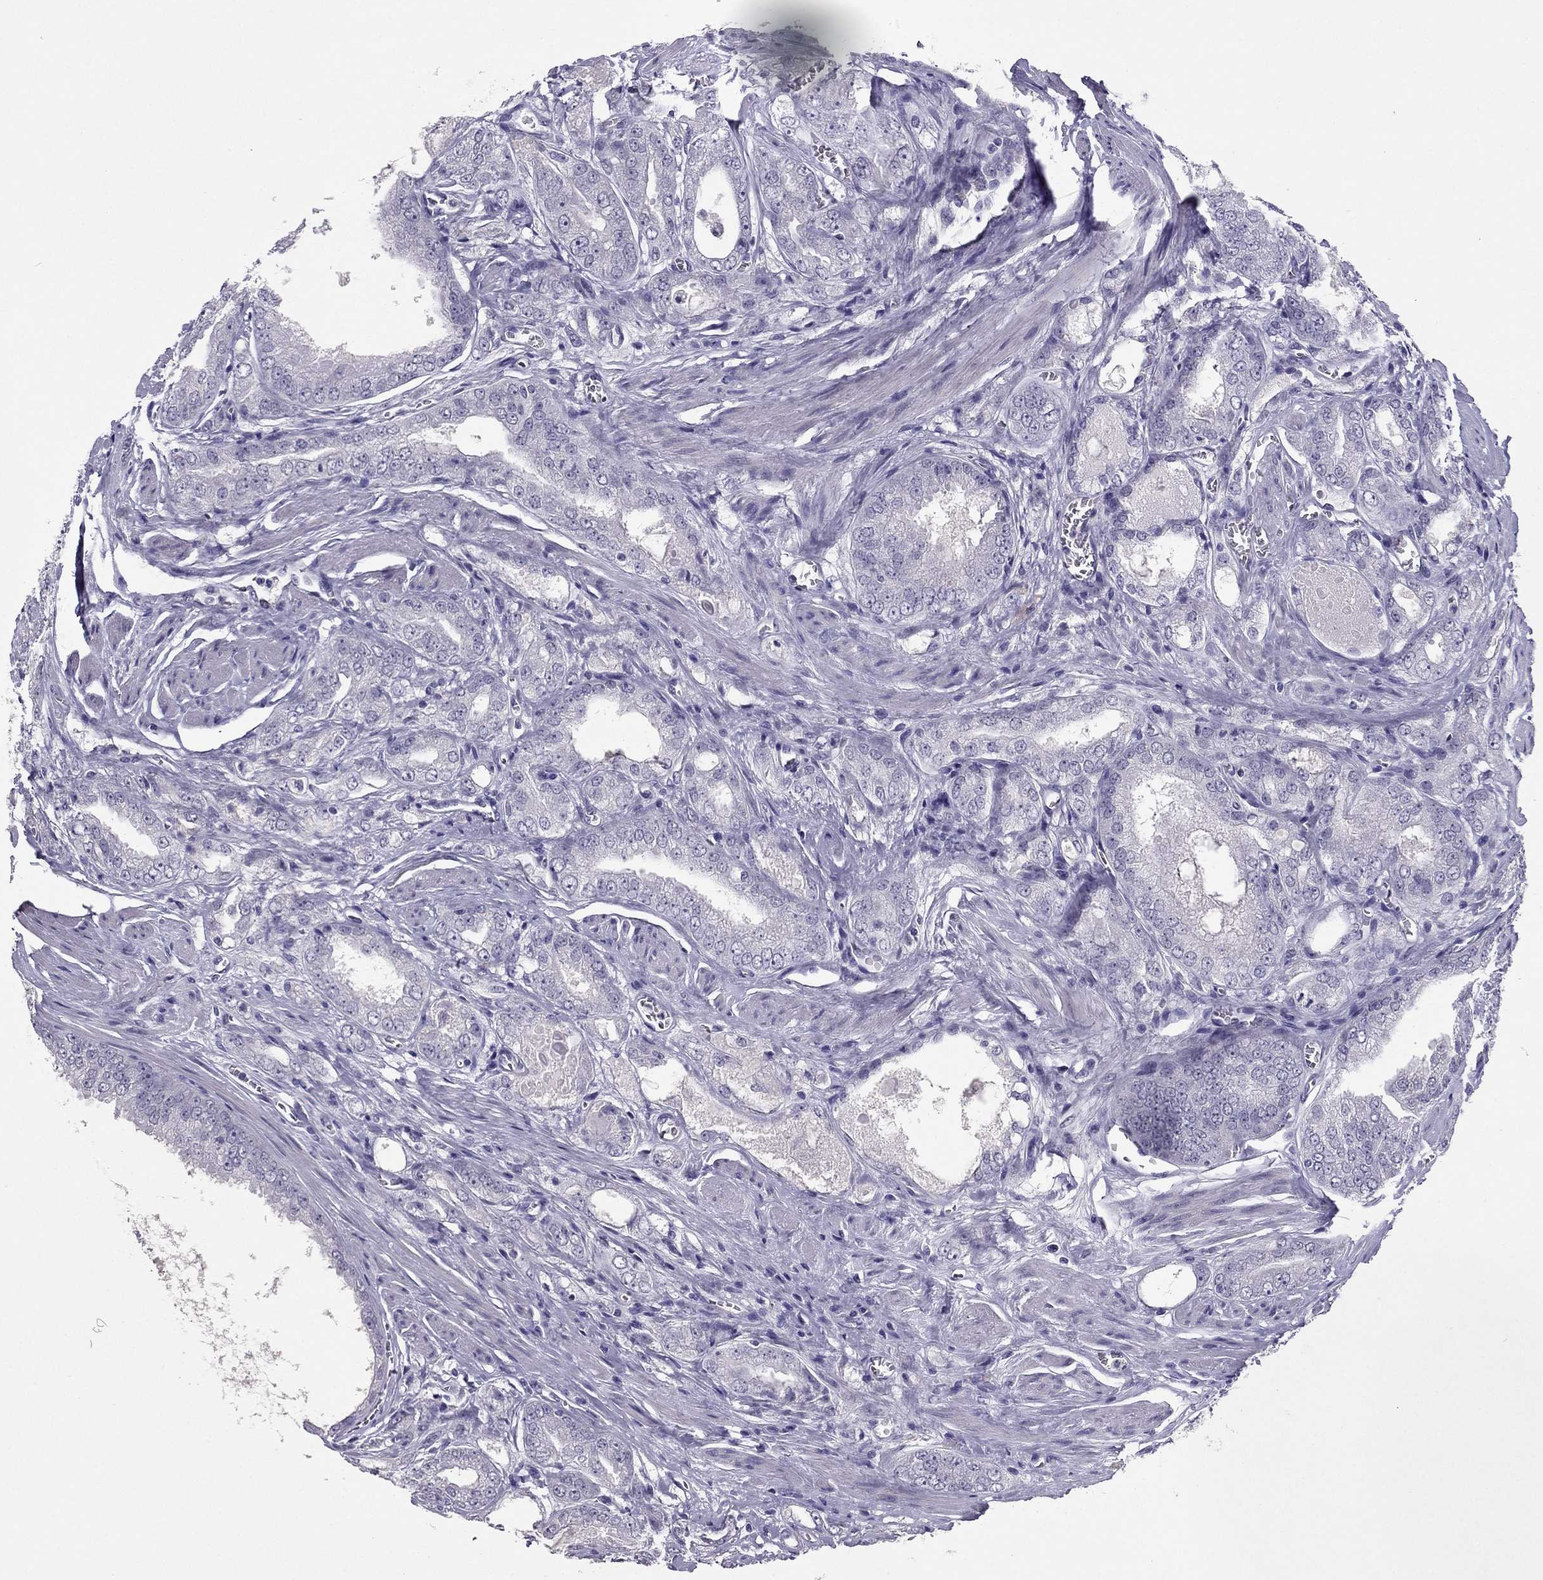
{"staining": {"intensity": "negative", "quantity": "none", "location": "none"}, "tissue": "prostate cancer", "cell_type": "Tumor cells", "image_type": "cancer", "snomed": [{"axis": "morphology", "description": "Adenocarcinoma, NOS"}, {"axis": "morphology", "description": "Adenocarcinoma, High grade"}, {"axis": "topography", "description": "Prostate"}], "caption": "Immunohistochemical staining of human prostate cancer reveals no significant expression in tumor cells.", "gene": "RHO", "patient": {"sex": "male", "age": 70}}